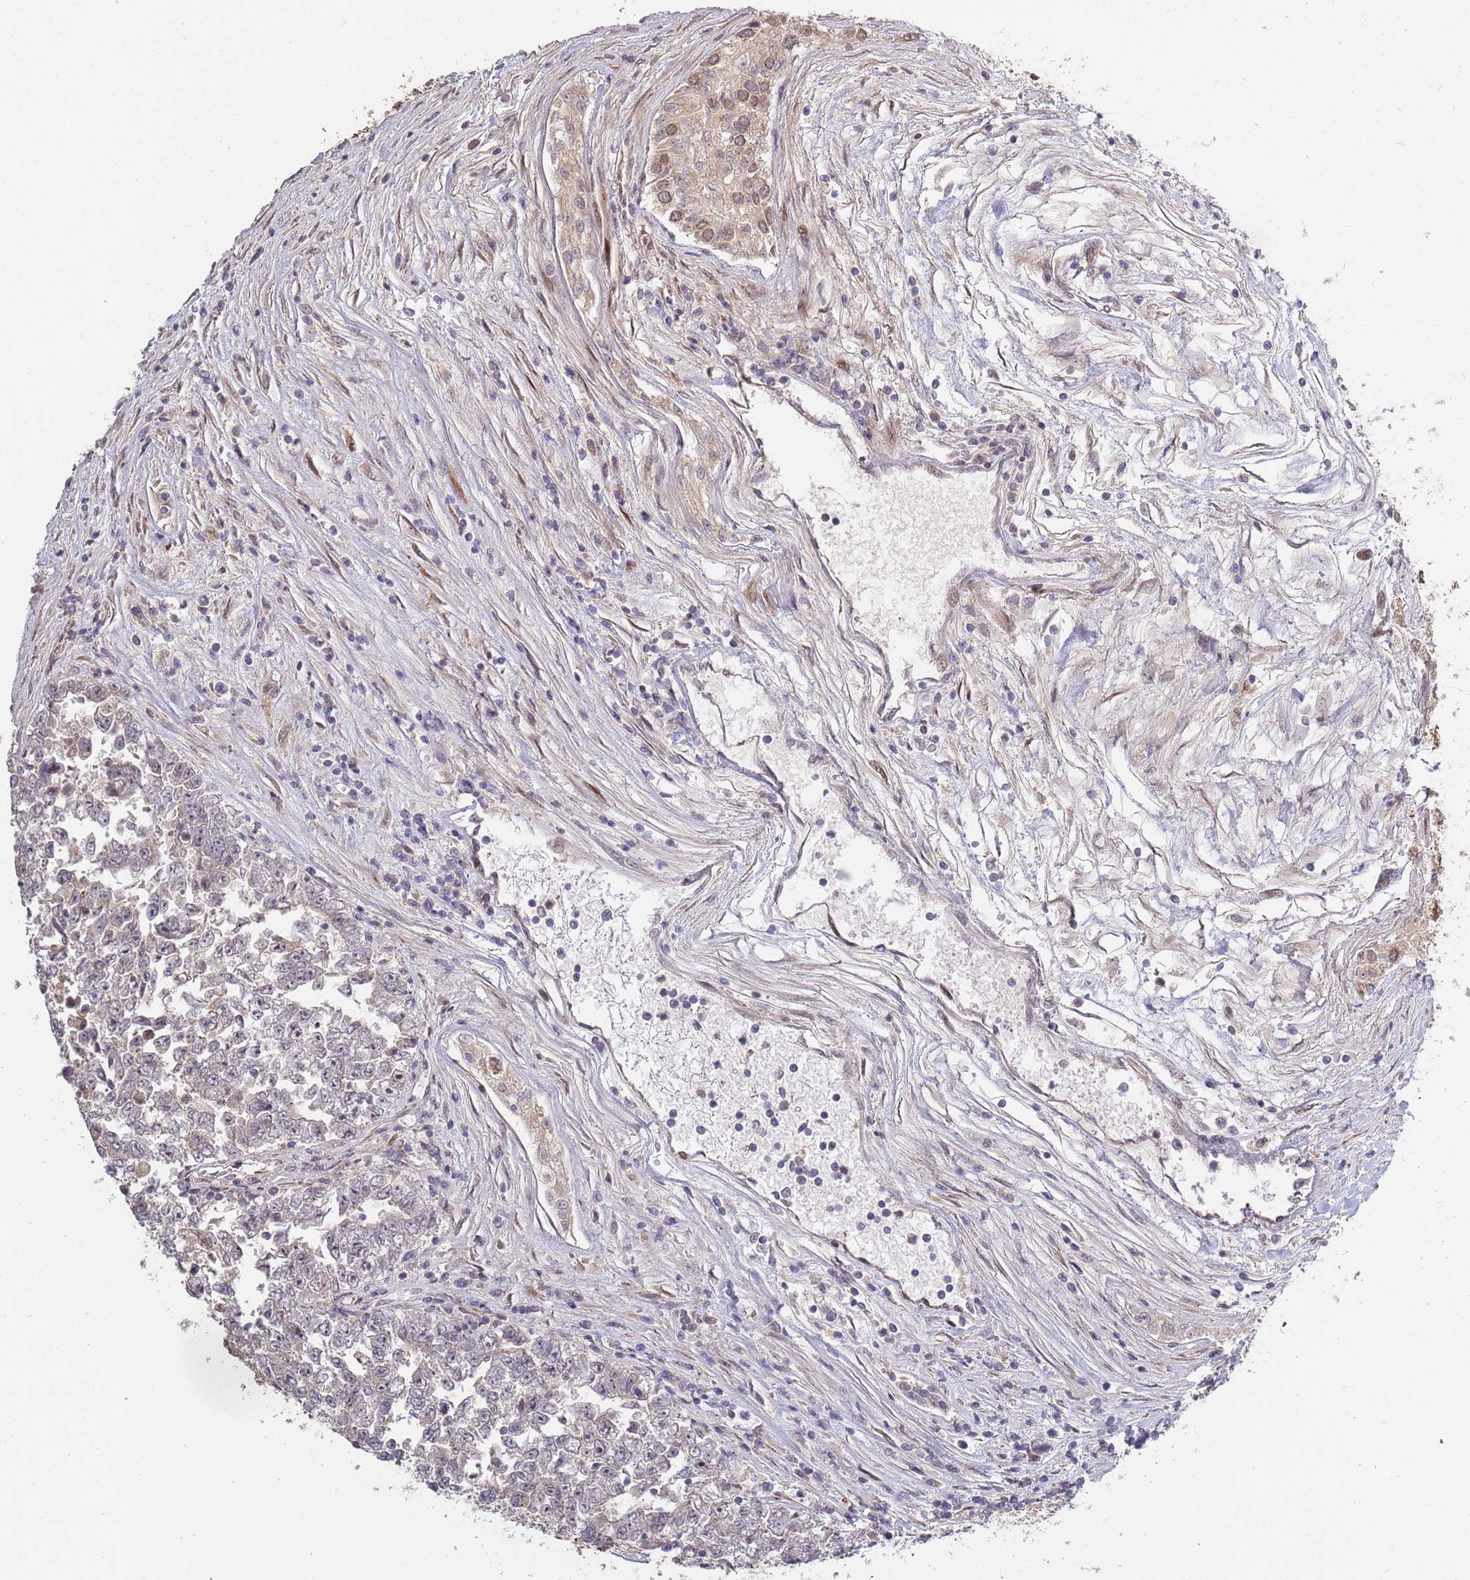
{"staining": {"intensity": "negative", "quantity": "none", "location": "none"}, "tissue": "testis cancer", "cell_type": "Tumor cells", "image_type": "cancer", "snomed": [{"axis": "morphology", "description": "Carcinoma, Embryonal, NOS"}, {"axis": "topography", "description": "Testis"}], "caption": "There is no significant staining in tumor cells of embryonal carcinoma (testis). Brightfield microscopy of IHC stained with DAB (3,3'-diaminobenzidine) (brown) and hematoxylin (blue), captured at high magnification.", "gene": "SYNDIG1L", "patient": {"sex": "male", "age": 25}}